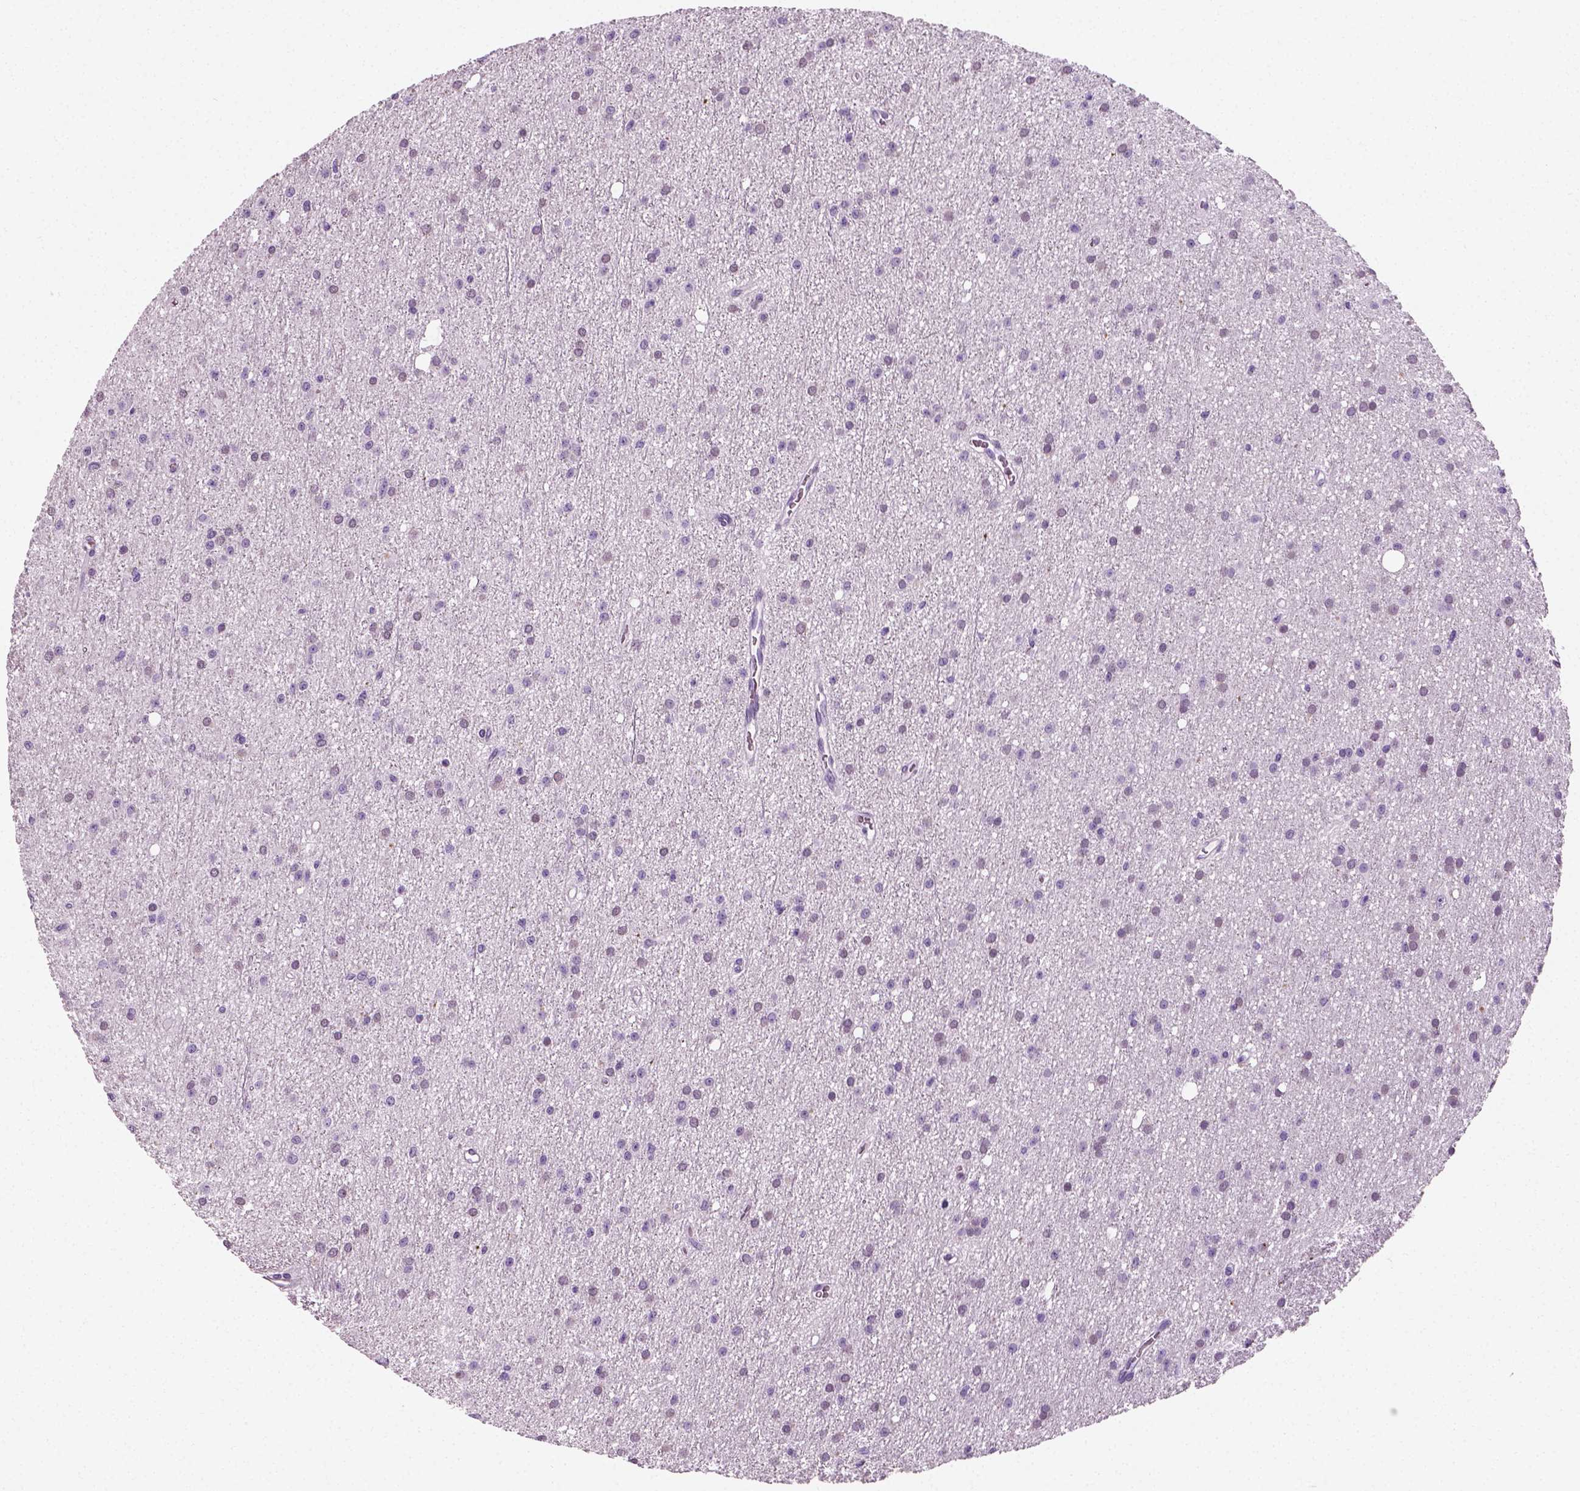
{"staining": {"intensity": "negative", "quantity": "none", "location": "none"}, "tissue": "glioma", "cell_type": "Tumor cells", "image_type": "cancer", "snomed": [{"axis": "morphology", "description": "Glioma, malignant, Low grade"}, {"axis": "topography", "description": "Brain"}], "caption": "DAB (3,3'-diaminobenzidine) immunohistochemical staining of glioma shows no significant positivity in tumor cells.", "gene": "SPATA31E1", "patient": {"sex": "male", "age": 27}}